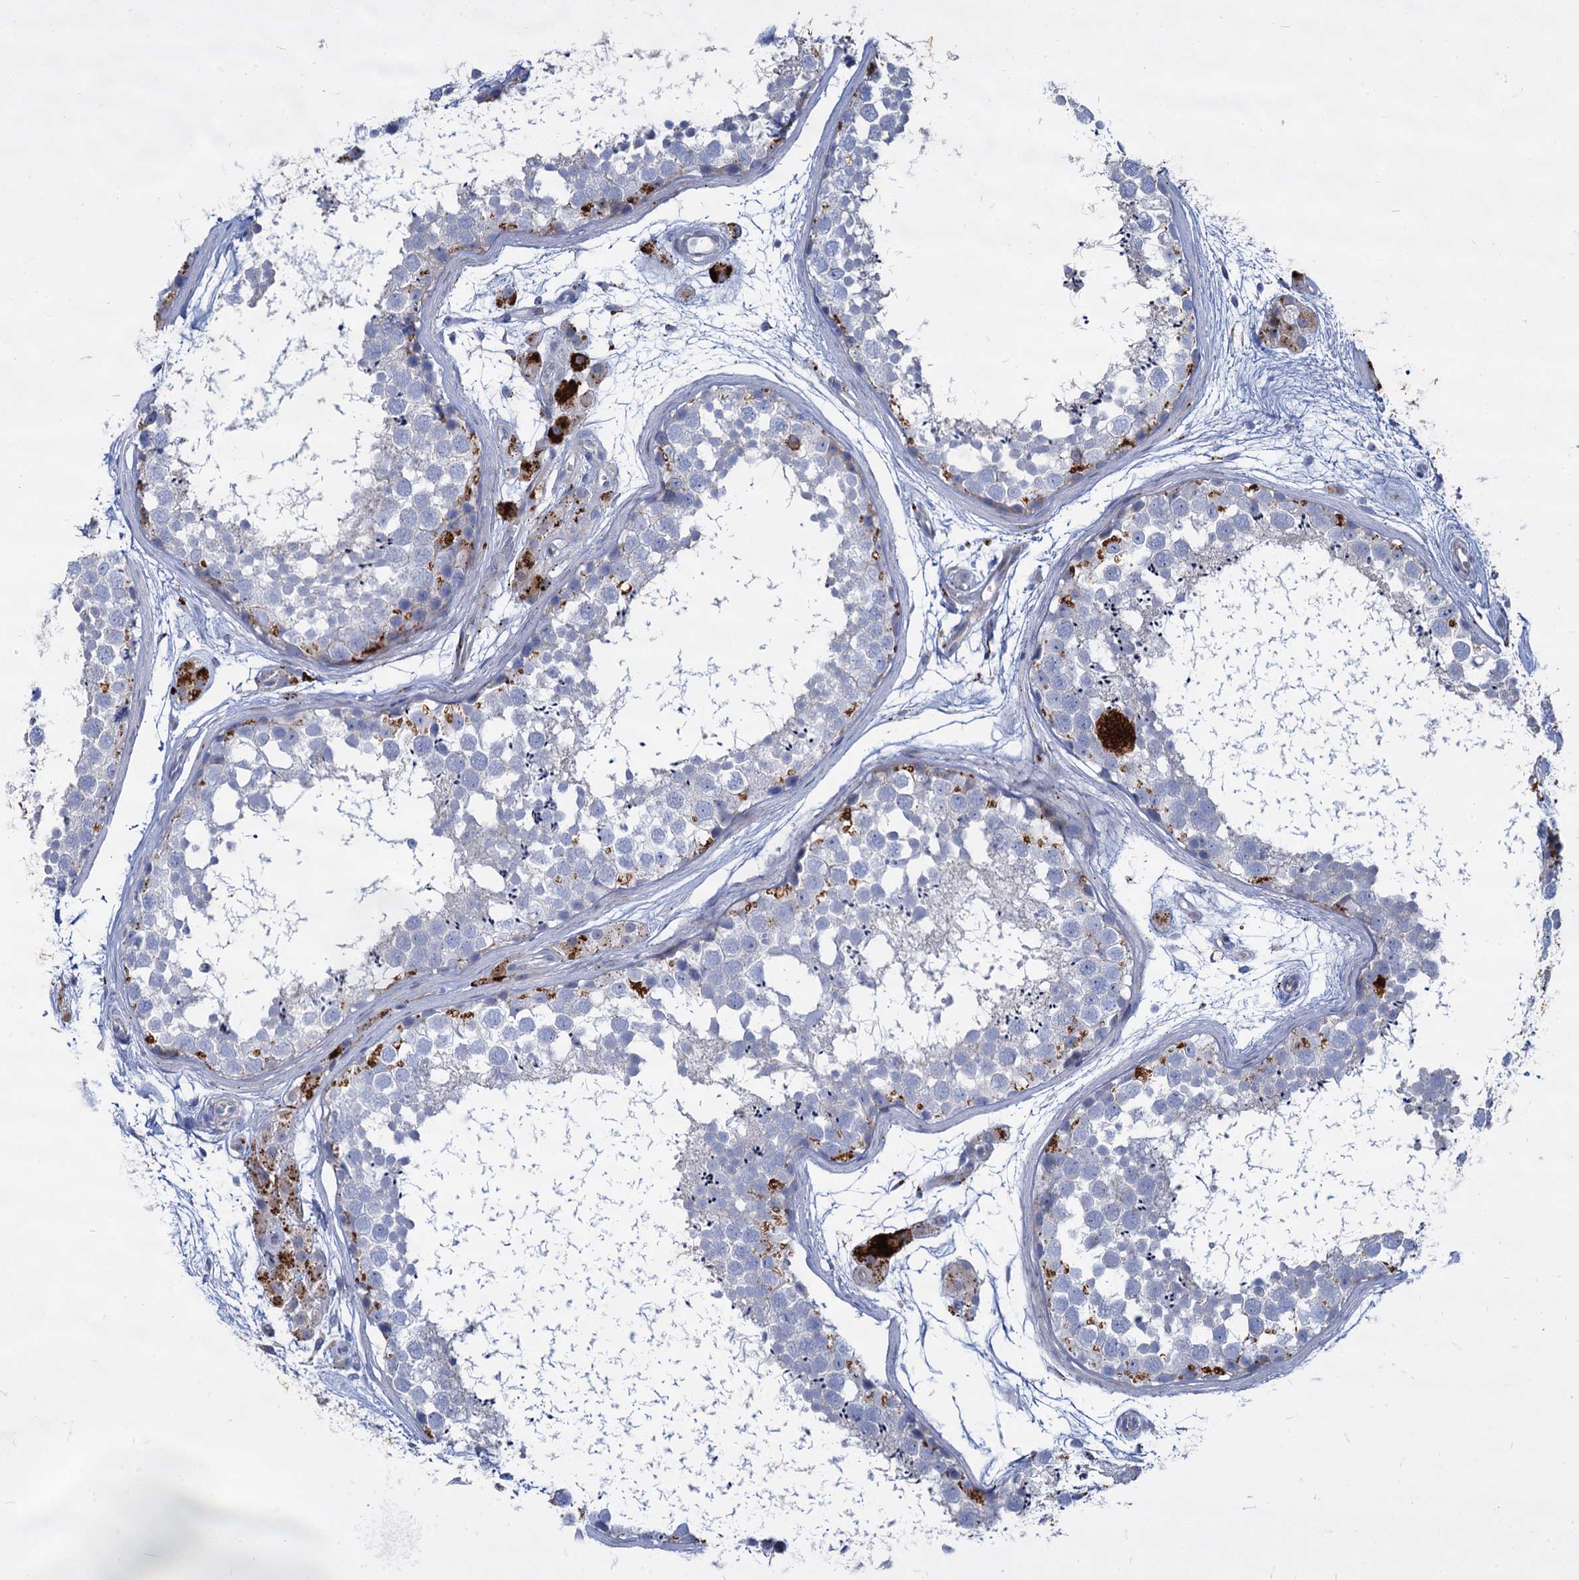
{"staining": {"intensity": "negative", "quantity": "none", "location": "none"}, "tissue": "testis", "cell_type": "Cells in seminiferous ducts", "image_type": "normal", "snomed": [{"axis": "morphology", "description": "Normal tissue, NOS"}, {"axis": "topography", "description": "Testis"}], "caption": "Cells in seminiferous ducts are negative for brown protein staining in normal testis. (Stains: DAB IHC with hematoxylin counter stain, Microscopy: brightfield microscopy at high magnification).", "gene": "TRIM77", "patient": {"sex": "male", "age": 56}}